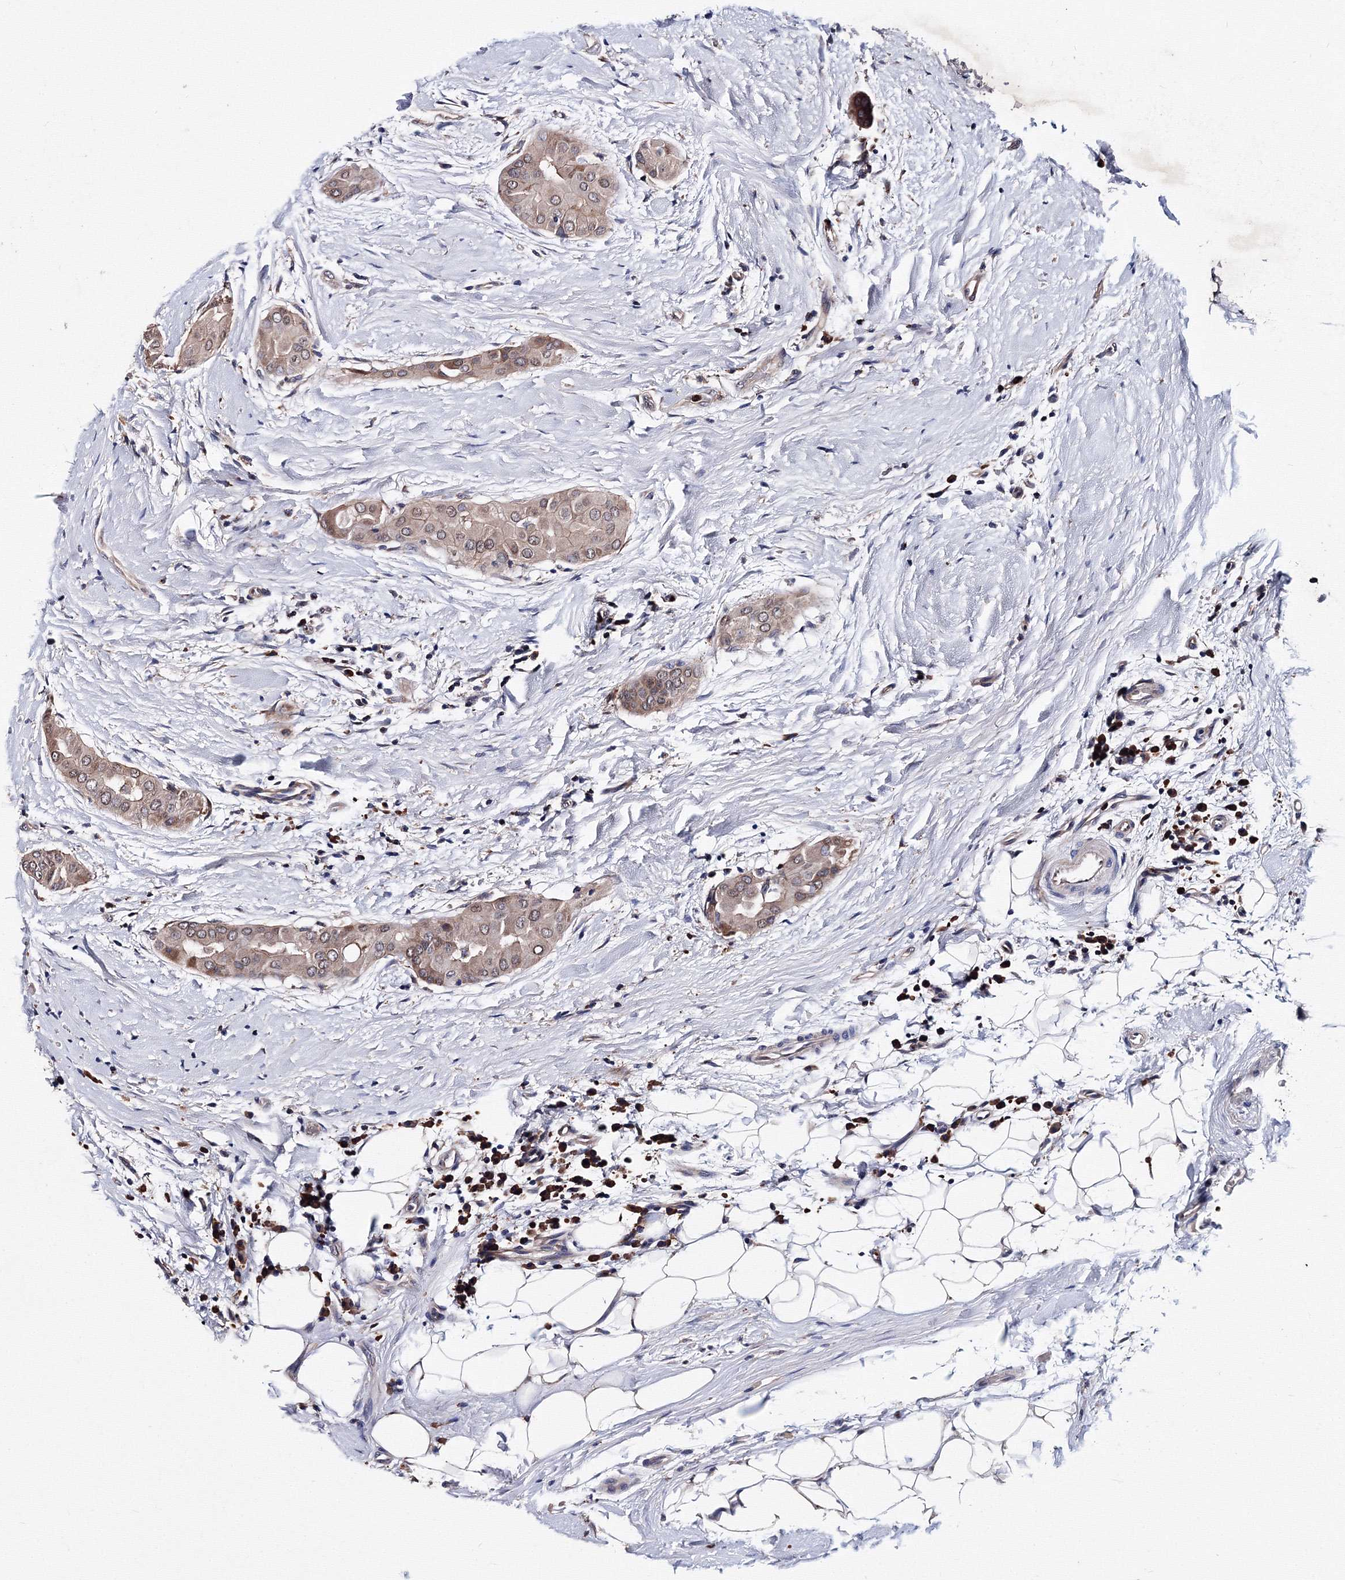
{"staining": {"intensity": "weak", "quantity": ">75%", "location": "cytoplasmic/membranous"}, "tissue": "thyroid cancer", "cell_type": "Tumor cells", "image_type": "cancer", "snomed": [{"axis": "morphology", "description": "Papillary adenocarcinoma, NOS"}, {"axis": "topography", "description": "Thyroid gland"}], "caption": "Immunohistochemical staining of thyroid papillary adenocarcinoma exhibits low levels of weak cytoplasmic/membranous protein staining in approximately >75% of tumor cells.", "gene": "PHYKPL", "patient": {"sex": "male", "age": 33}}